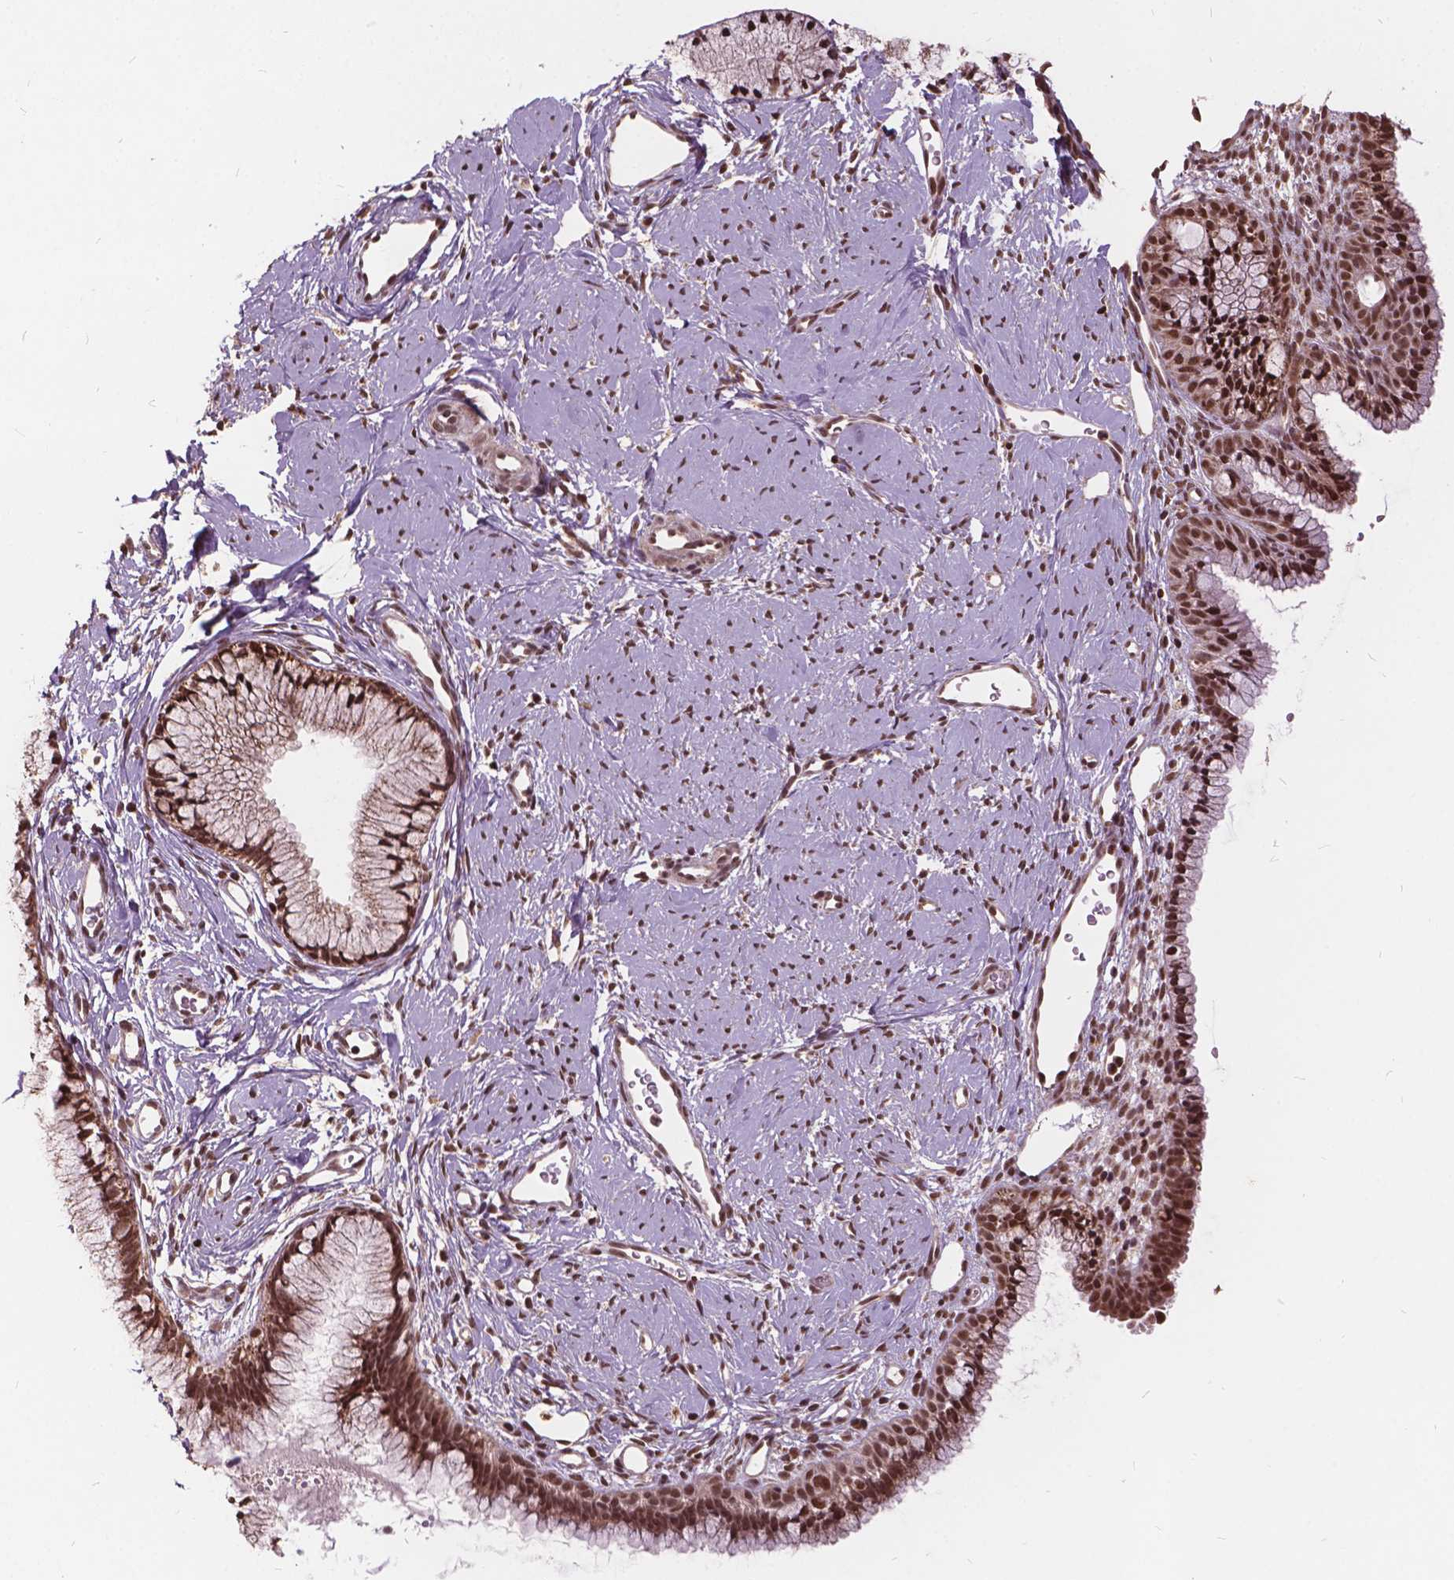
{"staining": {"intensity": "moderate", "quantity": ">75%", "location": "cytoplasmic/membranous,nuclear"}, "tissue": "cervix", "cell_type": "Glandular cells", "image_type": "normal", "snomed": [{"axis": "morphology", "description": "Normal tissue, NOS"}, {"axis": "topography", "description": "Cervix"}], "caption": "Protein staining shows moderate cytoplasmic/membranous,nuclear expression in about >75% of glandular cells in unremarkable cervix. Using DAB (3,3'-diaminobenzidine) (brown) and hematoxylin (blue) stains, captured at high magnification using brightfield microscopy.", "gene": "GPS2", "patient": {"sex": "female", "age": 40}}